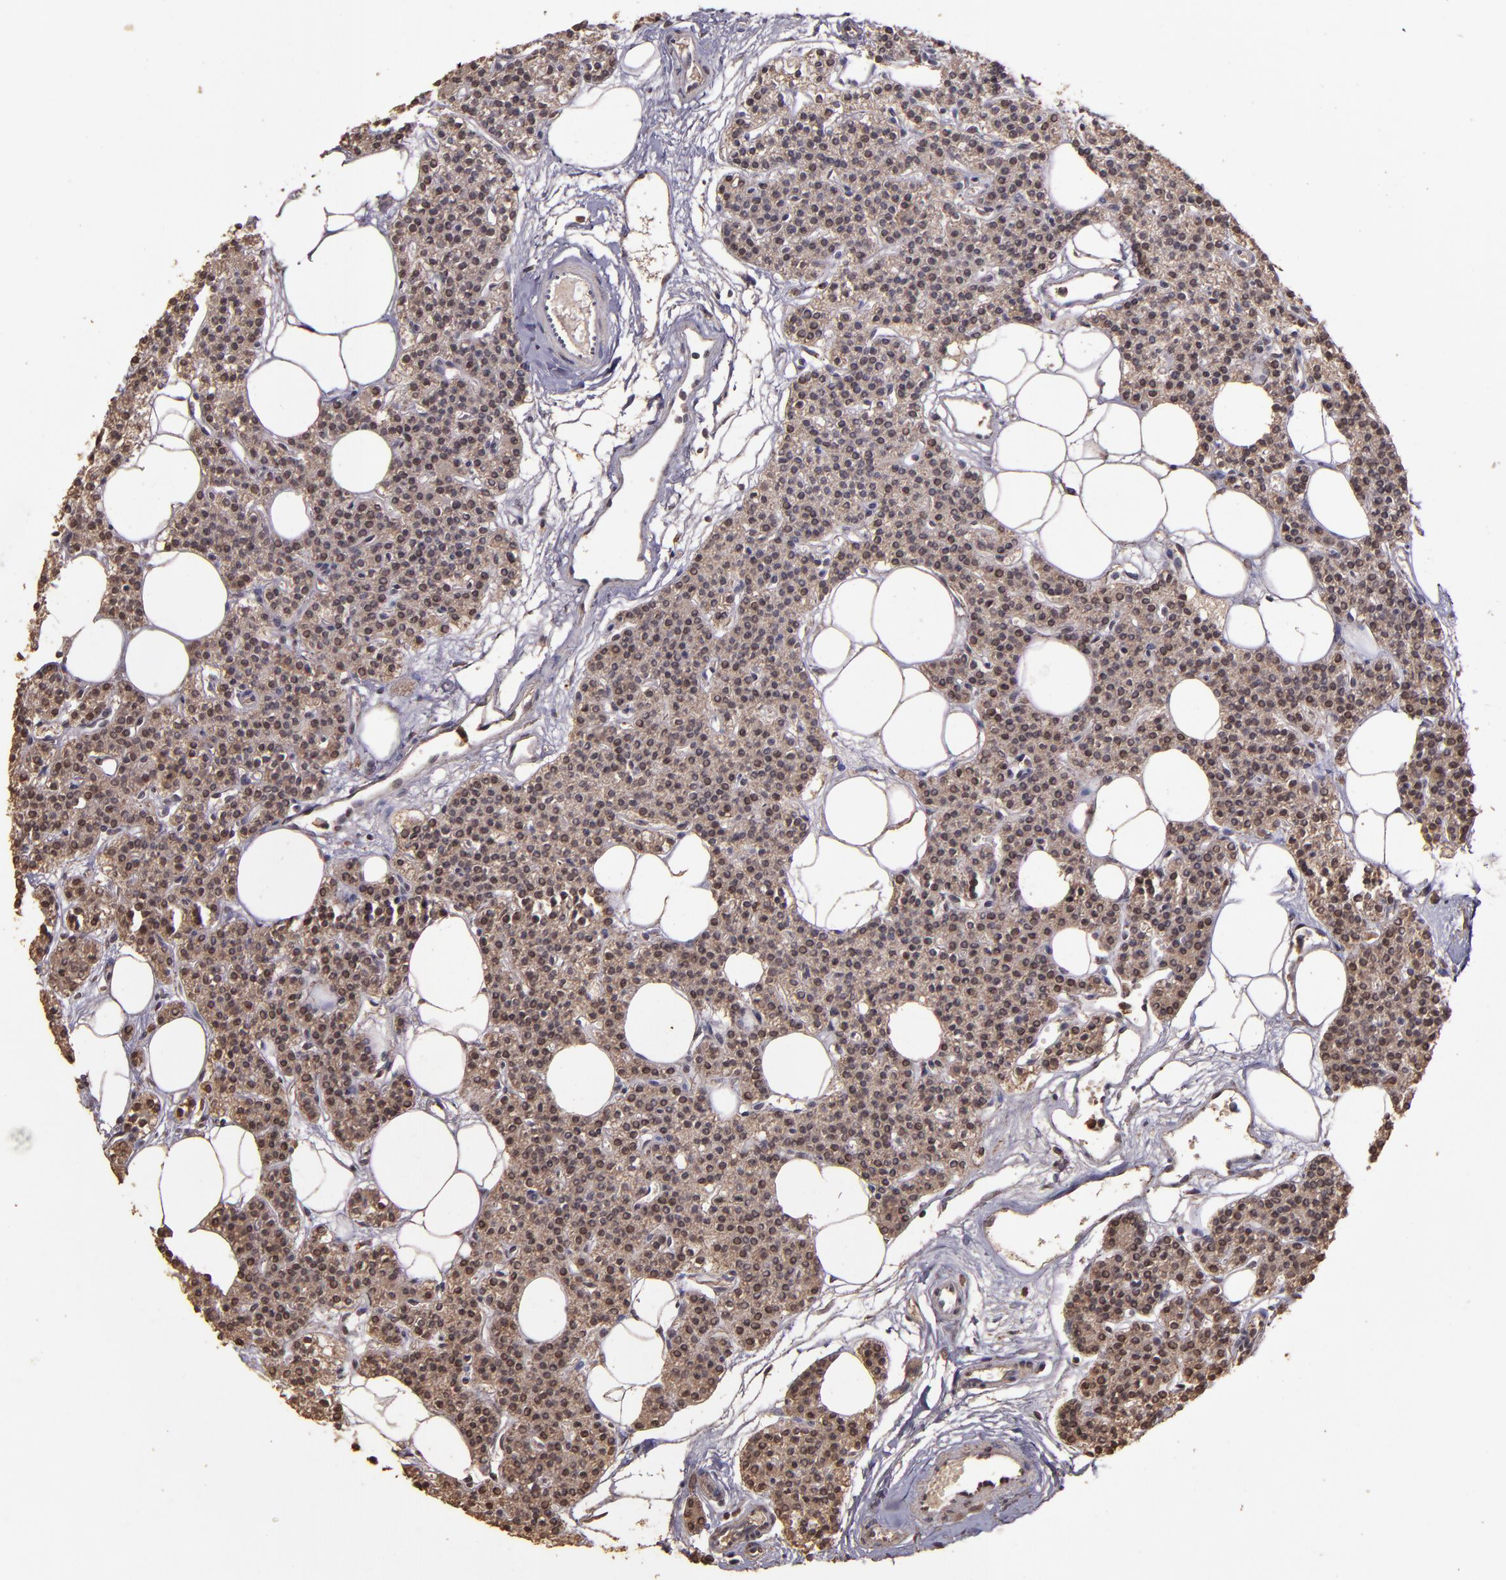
{"staining": {"intensity": "moderate", "quantity": ">75%", "location": "cytoplasmic/membranous,nuclear"}, "tissue": "parathyroid gland", "cell_type": "Glandular cells", "image_type": "normal", "snomed": [{"axis": "morphology", "description": "Normal tissue, NOS"}, {"axis": "topography", "description": "Parathyroid gland"}], "caption": "Normal parathyroid gland was stained to show a protein in brown. There is medium levels of moderate cytoplasmic/membranous,nuclear staining in about >75% of glandular cells. Nuclei are stained in blue.", "gene": "HECTD1", "patient": {"sex": "male", "age": 24}}